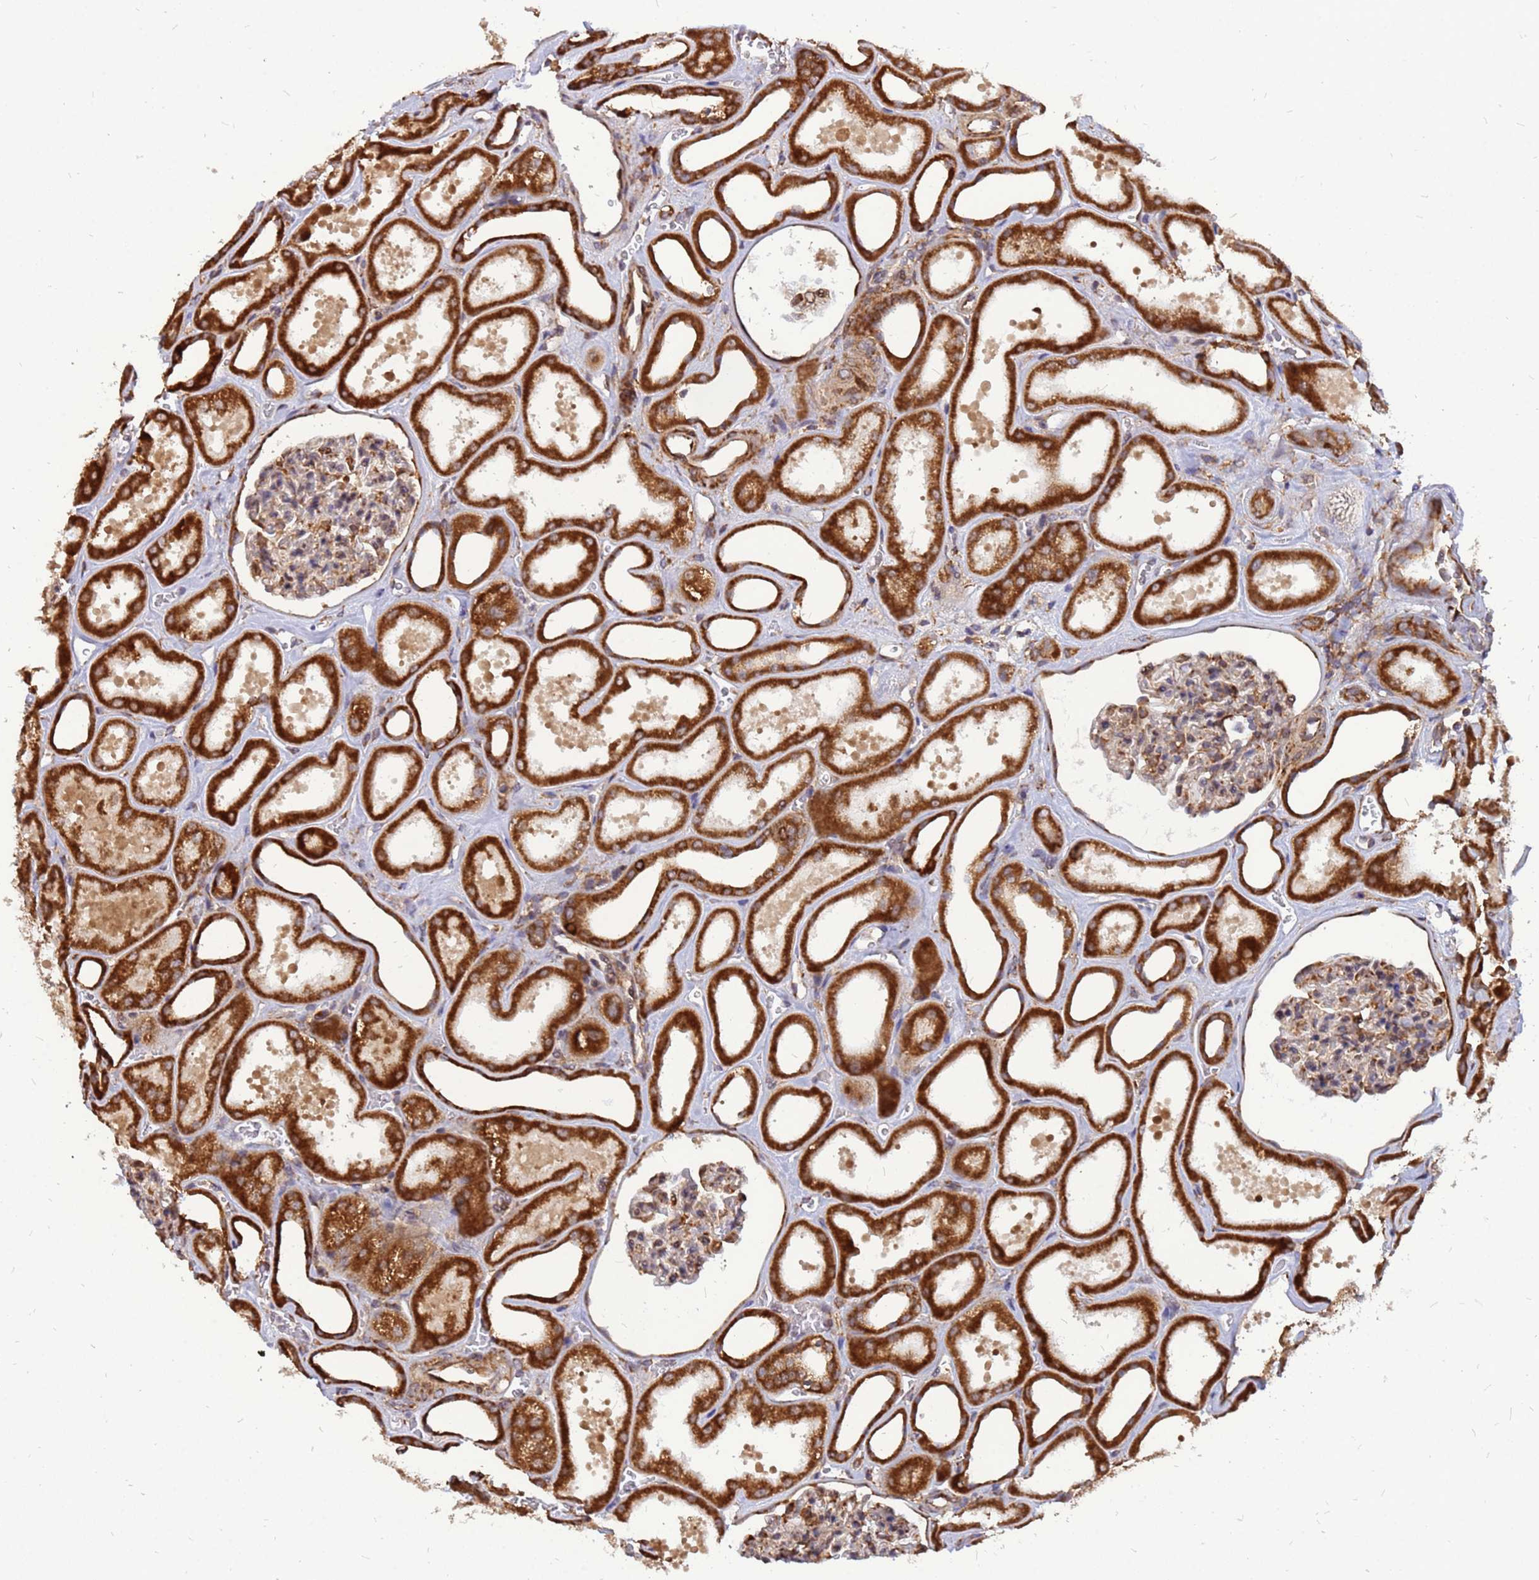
{"staining": {"intensity": "moderate", "quantity": "25%-75%", "location": "cytoplasmic/membranous"}, "tissue": "kidney", "cell_type": "Cells in glomeruli", "image_type": "normal", "snomed": [{"axis": "morphology", "description": "Normal tissue, NOS"}, {"axis": "morphology", "description": "Adenocarcinoma, NOS"}, {"axis": "topography", "description": "Kidney"}], "caption": "Protein expression analysis of unremarkable human kidney reveals moderate cytoplasmic/membranous staining in approximately 25%-75% of cells in glomeruli.", "gene": "RPL8", "patient": {"sex": "female", "age": 68}}